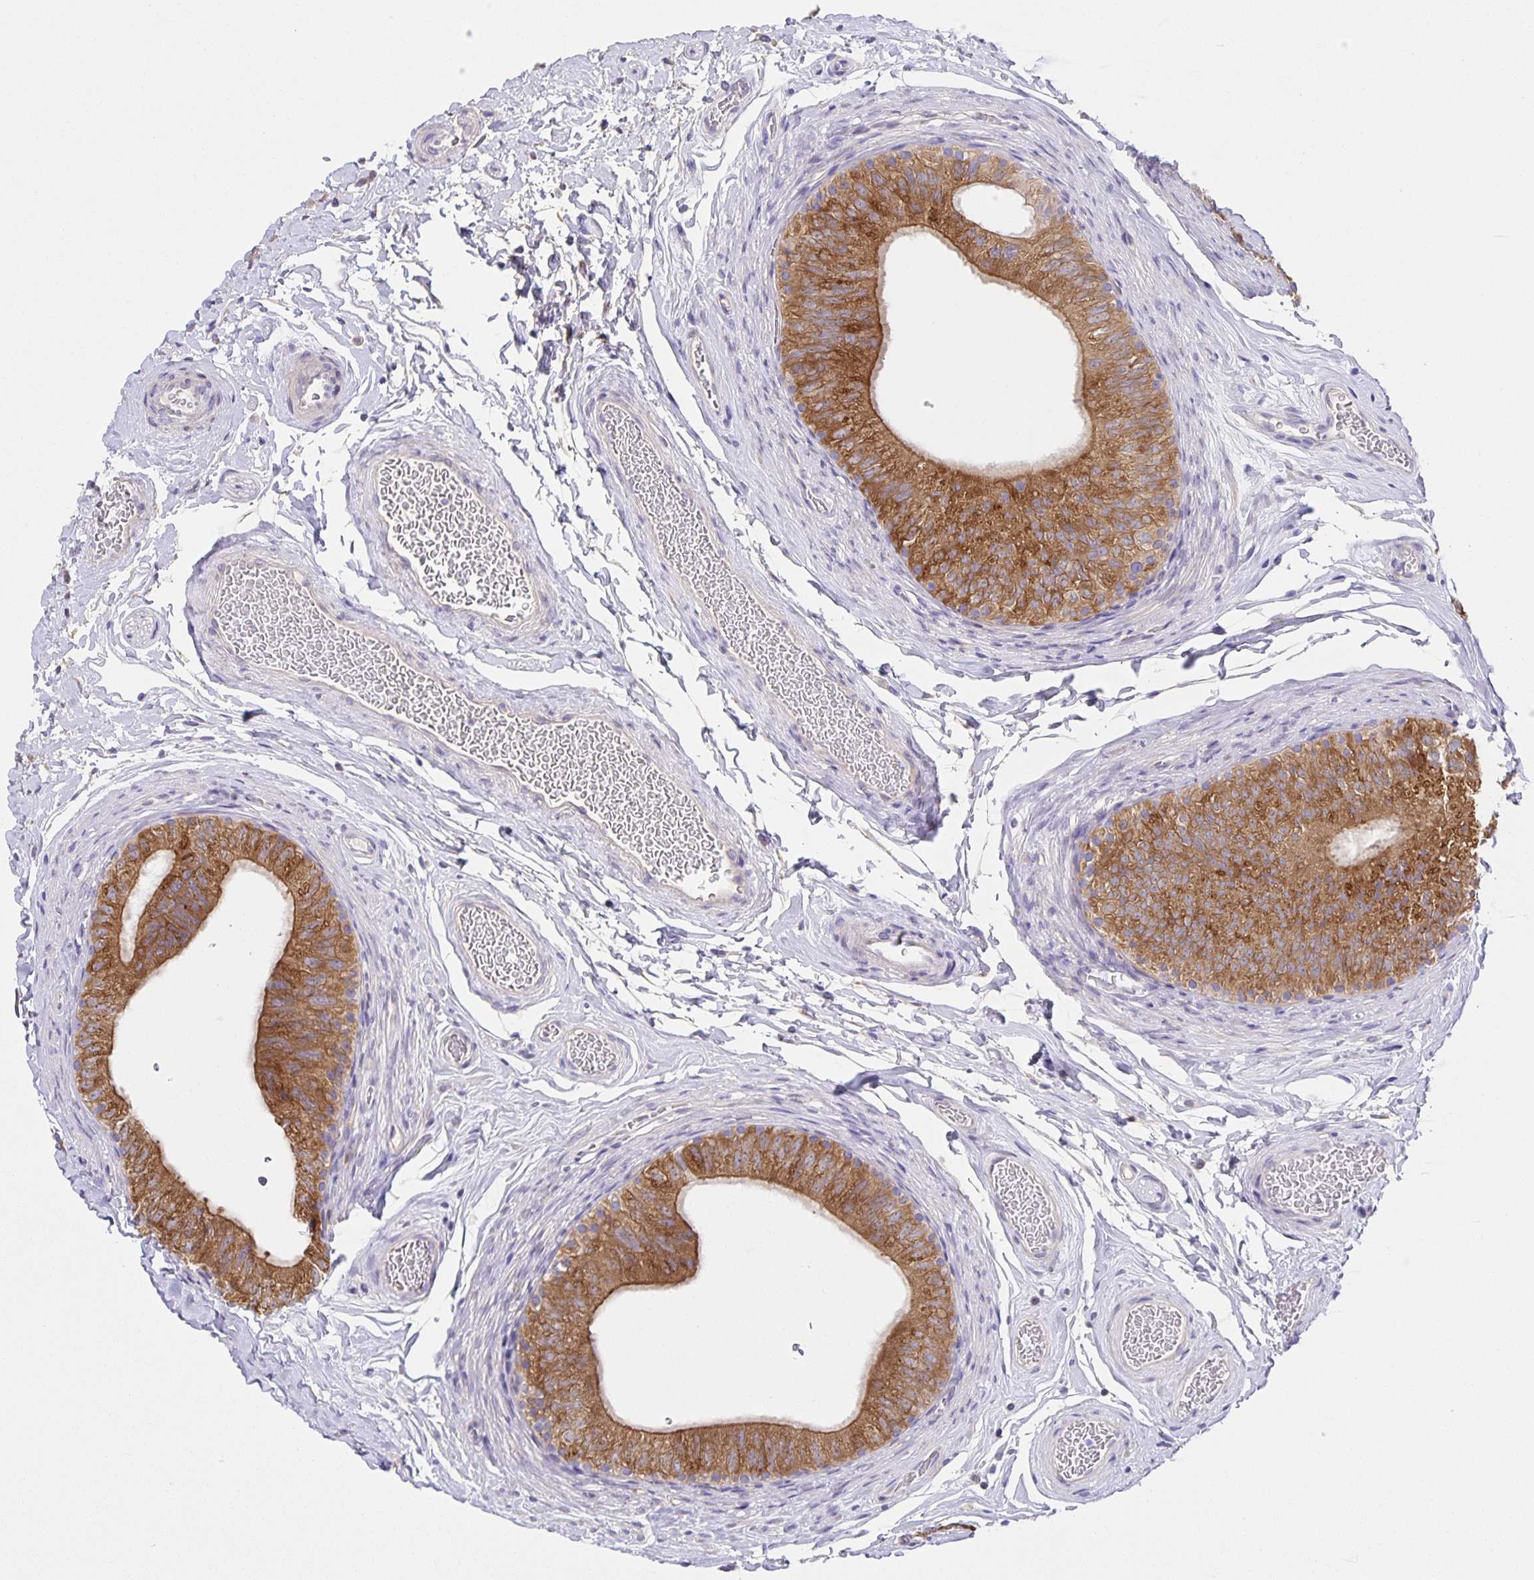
{"staining": {"intensity": "moderate", "quantity": ">75%", "location": "cytoplasmic/membranous"}, "tissue": "epididymis", "cell_type": "Glandular cells", "image_type": "normal", "snomed": [{"axis": "morphology", "description": "Normal tissue, NOS"}, {"axis": "topography", "description": "Epididymis, spermatic cord, NOS"}, {"axis": "topography", "description": "Epididymis"}], "caption": "Epididymis stained with IHC shows moderate cytoplasmic/membranous staining in about >75% of glandular cells. (DAB = brown stain, brightfield microscopy at high magnification).", "gene": "PRR36", "patient": {"sex": "male", "age": 31}}